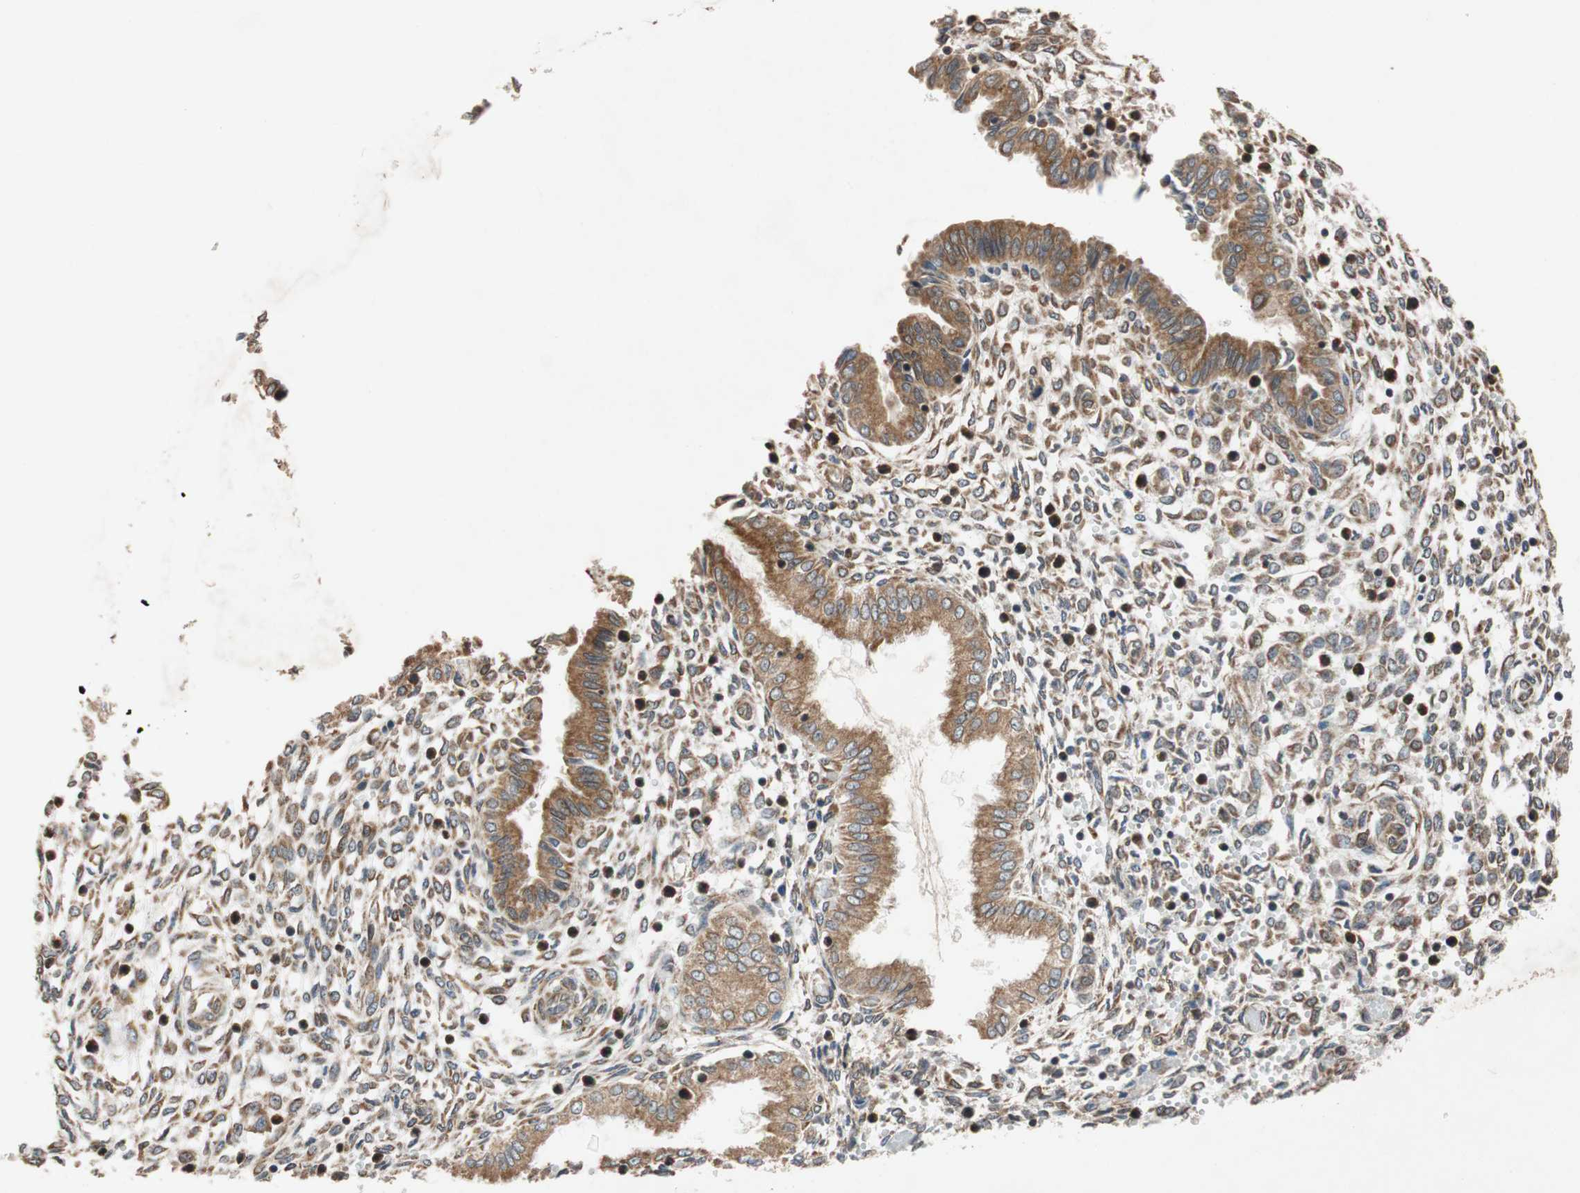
{"staining": {"intensity": "moderate", "quantity": "<25%", "location": "cytoplasmic/membranous"}, "tissue": "endometrium", "cell_type": "Cells in endometrial stroma", "image_type": "normal", "snomed": [{"axis": "morphology", "description": "Normal tissue, NOS"}, {"axis": "topography", "description": "Endometrium"}], "caption": "Human endometrium stained for a protein (brown) reveals moderate cytoplasmic/membranous positive expression in about <25% of cells in endometrial stroma.", "gene": "AUP1", "patient": {"sex": "female", "age": 33}}